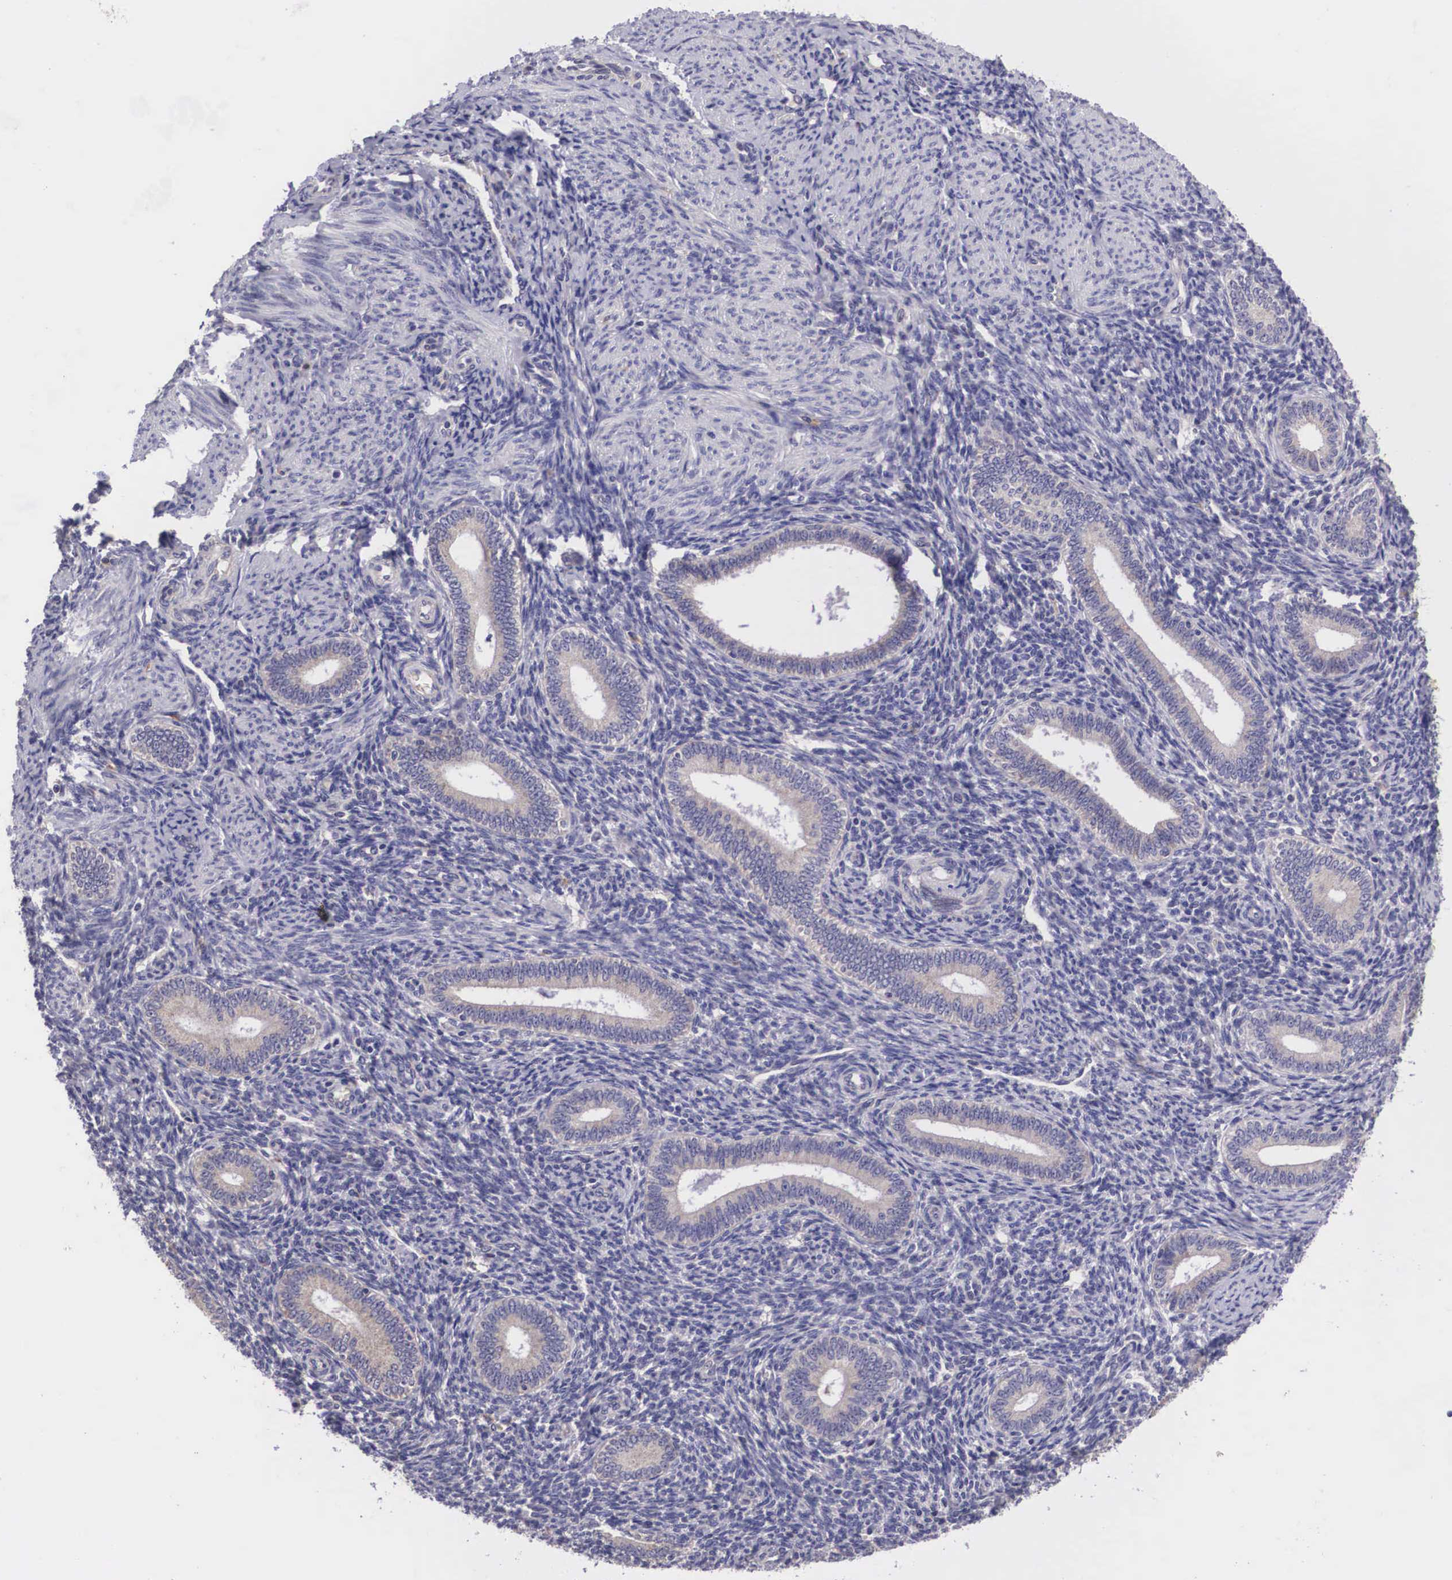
{"staining": {"intensity": "negative", "quantity": "none", "location": "none"}, "tissue": "endometrium", "cell_type": "Cells in endometrial stroma", "image_type": "normal", "snomed": [{"axis": "morphology", "description": "Normal tissue, NOS"}, {"axis": "topography", "description": "Endometrium"}], "caption": "Cells in endometrial stroma are negative for protein expression in normal human endometrium. (Immunohistochemistry, brightfield microscopy, high magnification).", "gene": "ARG2", "patient": {"sex": "female", "age": 35}}